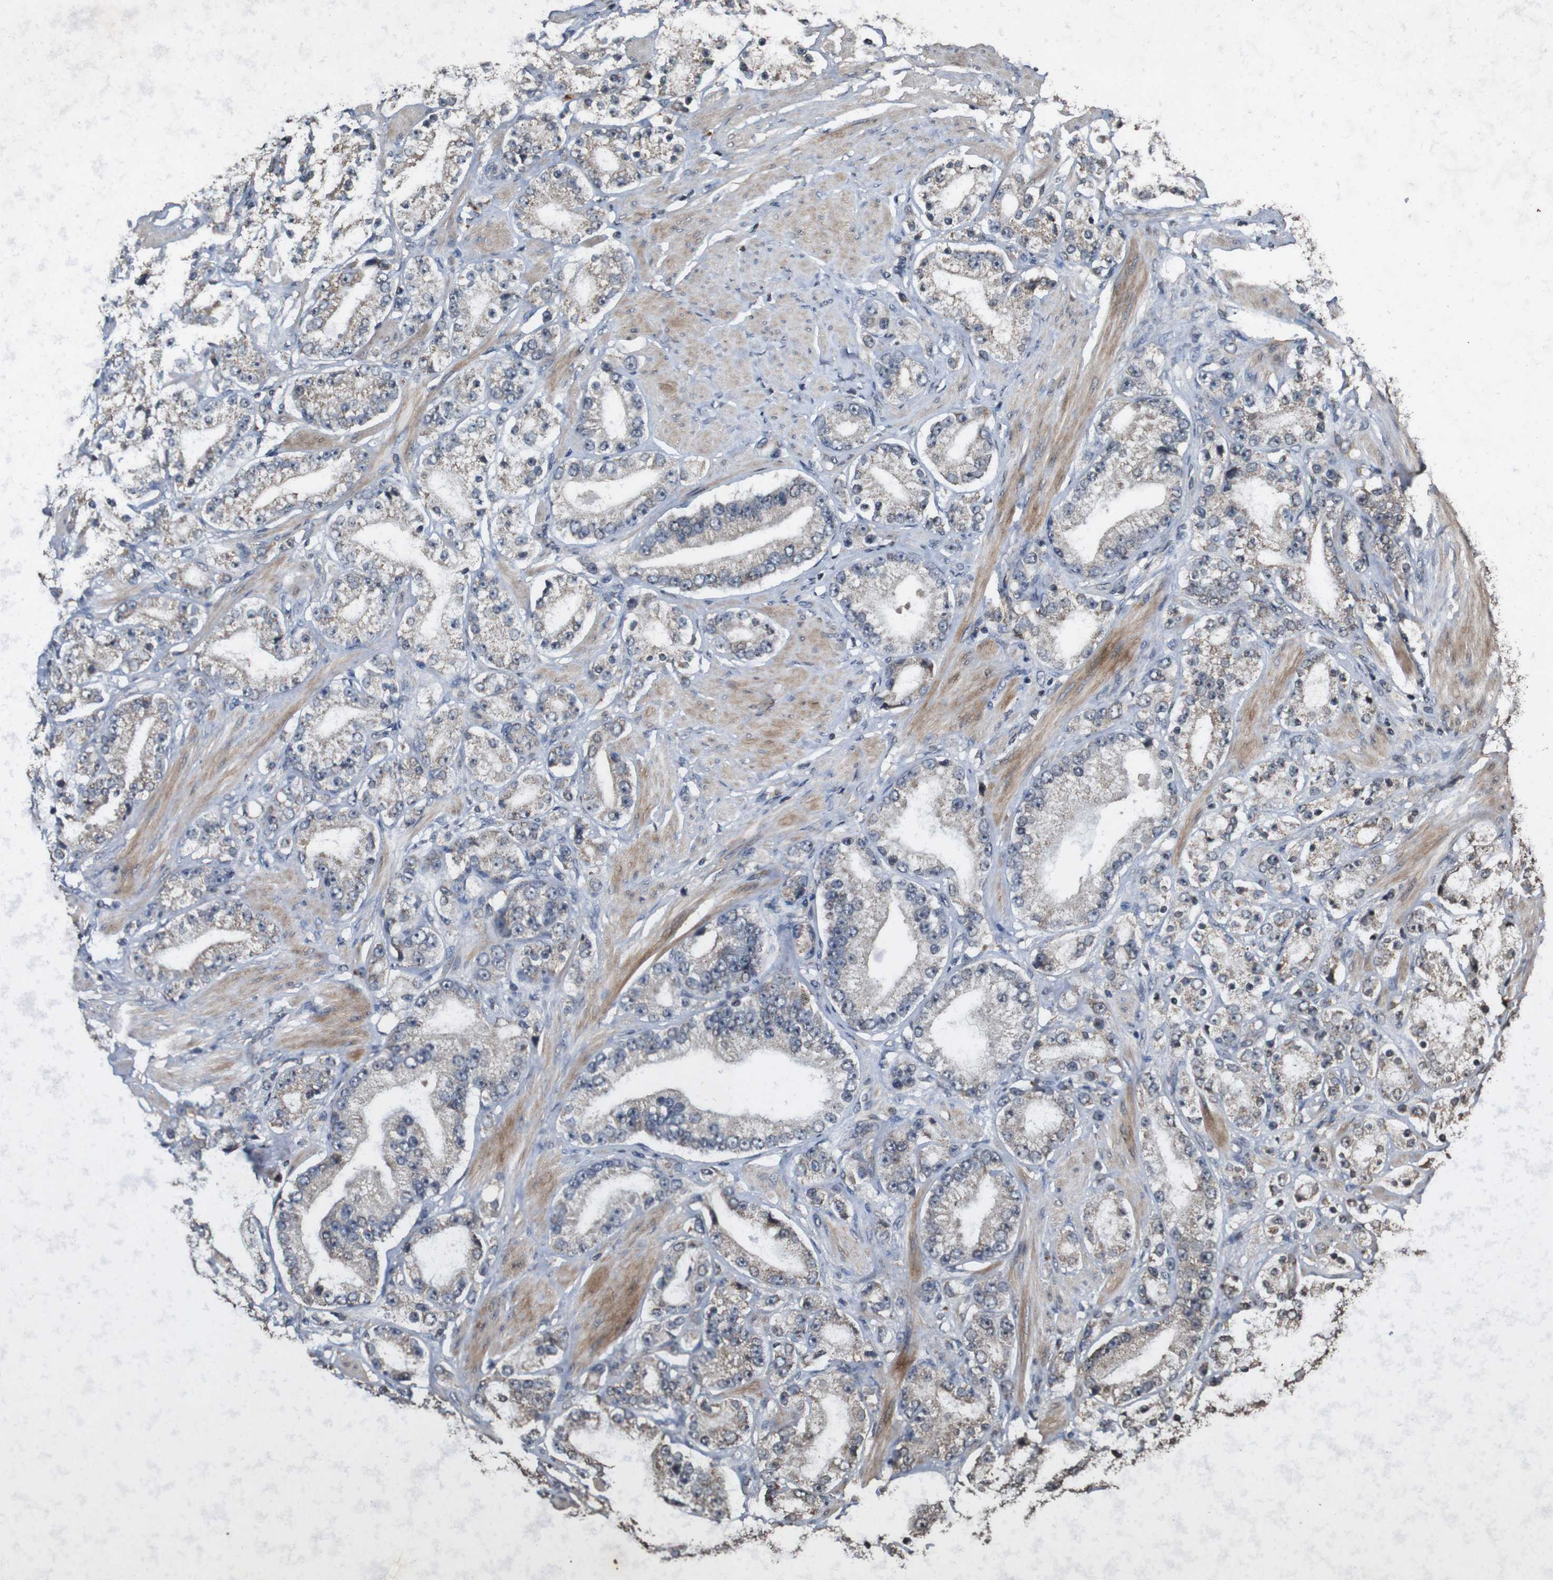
{"staining": {"intensity": "weak", "quantity": "25%-75%", "location": "cytoplasmic/membranous"}, "tissue": "prostate cancer", "cell_type": "Tumor cells", "image_type": "cancer", "snomed": [{"axis": "morphology", "description": "Adenocarcinoma, Low grade"}, {"axis": "topography", "description": "Prostate"}], "caption": "Human prostate cancer (low-grade adenocarcinoma) stained with a protein marker displays weak staining in tumor cells.", "gene": "SORL1", "patient": {"sex": "male", "age": 63}}